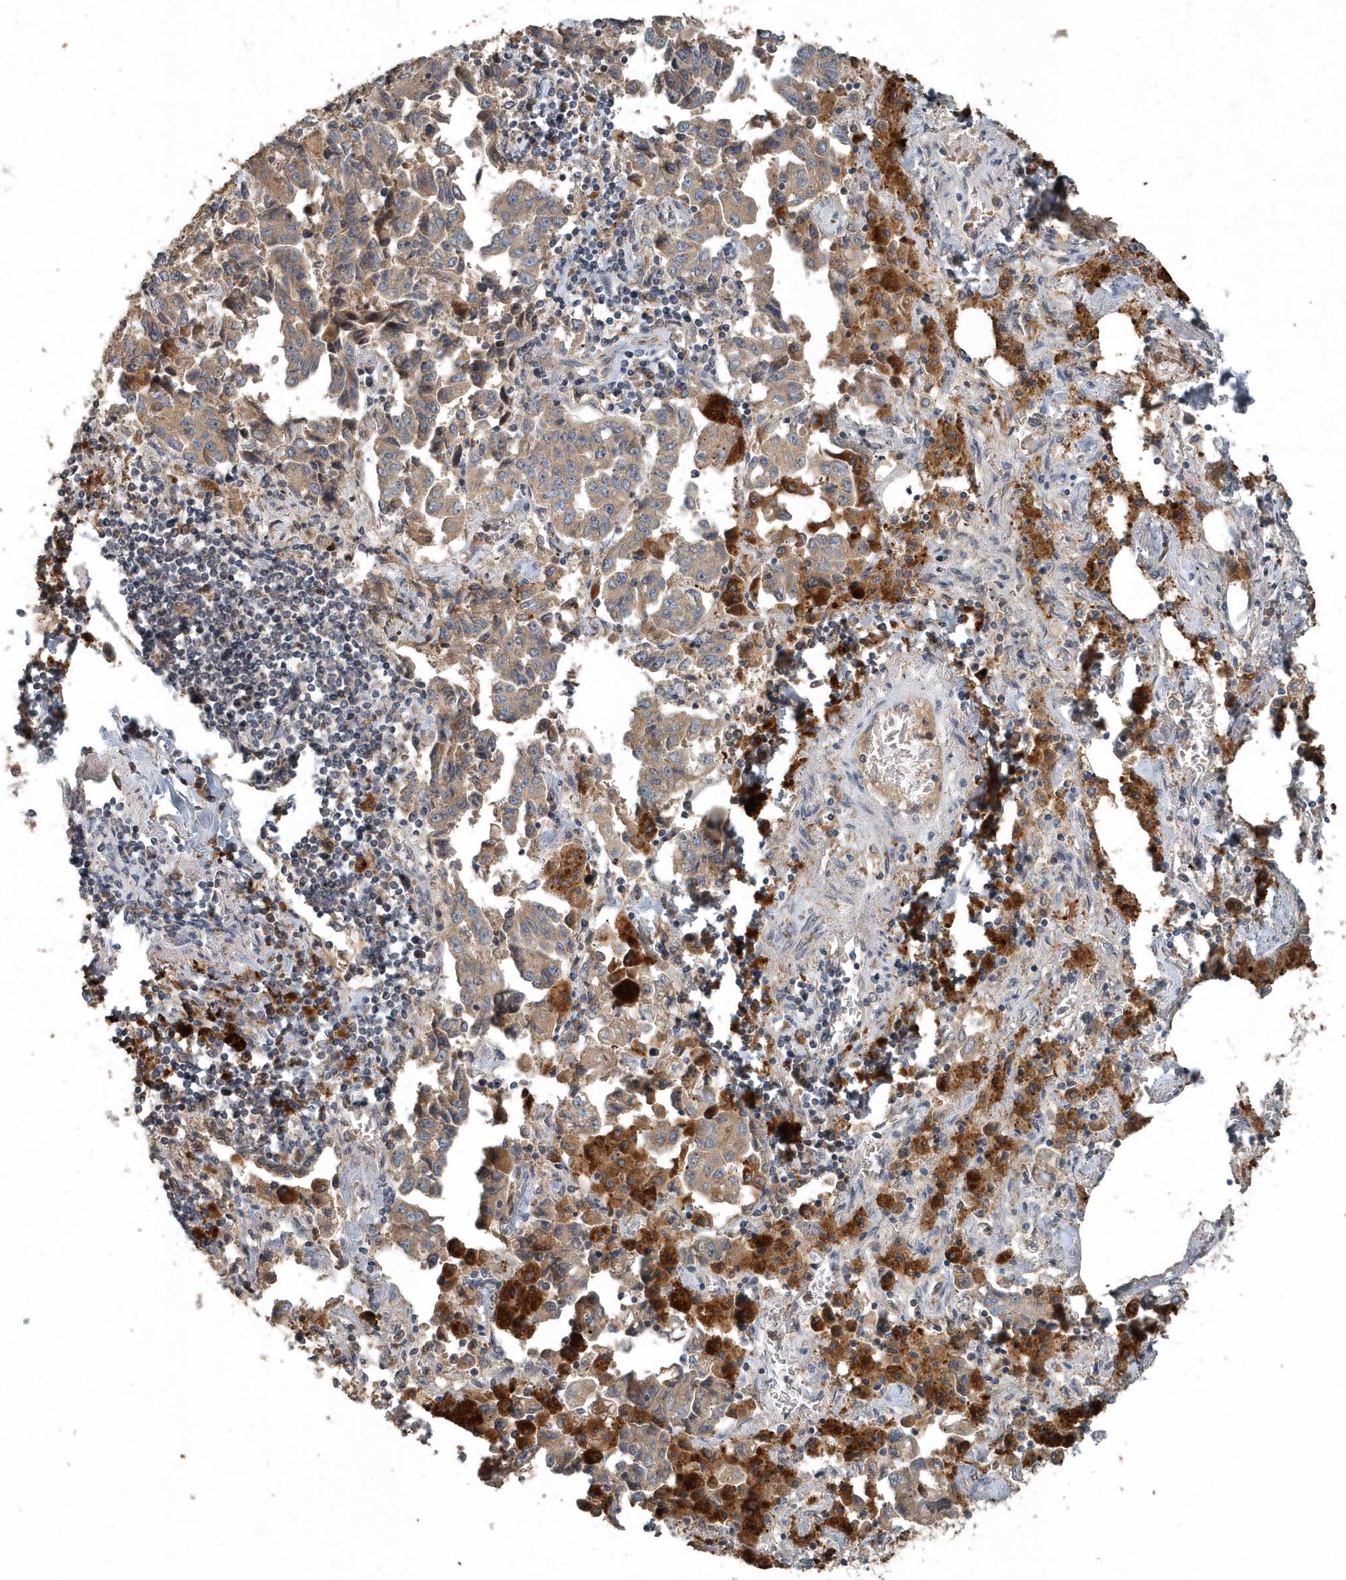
{"staining": {"intensity": "weak", "quantity": ">75%", "location": "cytoplasmic/membranous"}, "tissue": "lung cancer", "cell_type": "Tumor cells", "image_type": "cancer", "snomed": [{"axis": "morphology", "description": "Adenocarcinoma, NOS"}, {"axis": "topography", "description": "Lung"}], "caption": "Protein expression by immunohistochemistry (IHC) reveals weak cytoplasmic/membranous staining in about >75% of tumor cells in lung cancer. The protein is stained brown, and the nuclei are stained in blue (DAB (3,3'-diaminobenzidine) IHC with brightfield microscopy, high magnification).", "gene": "SCFD2", "patient": {"sex": "female", "age": 51}}